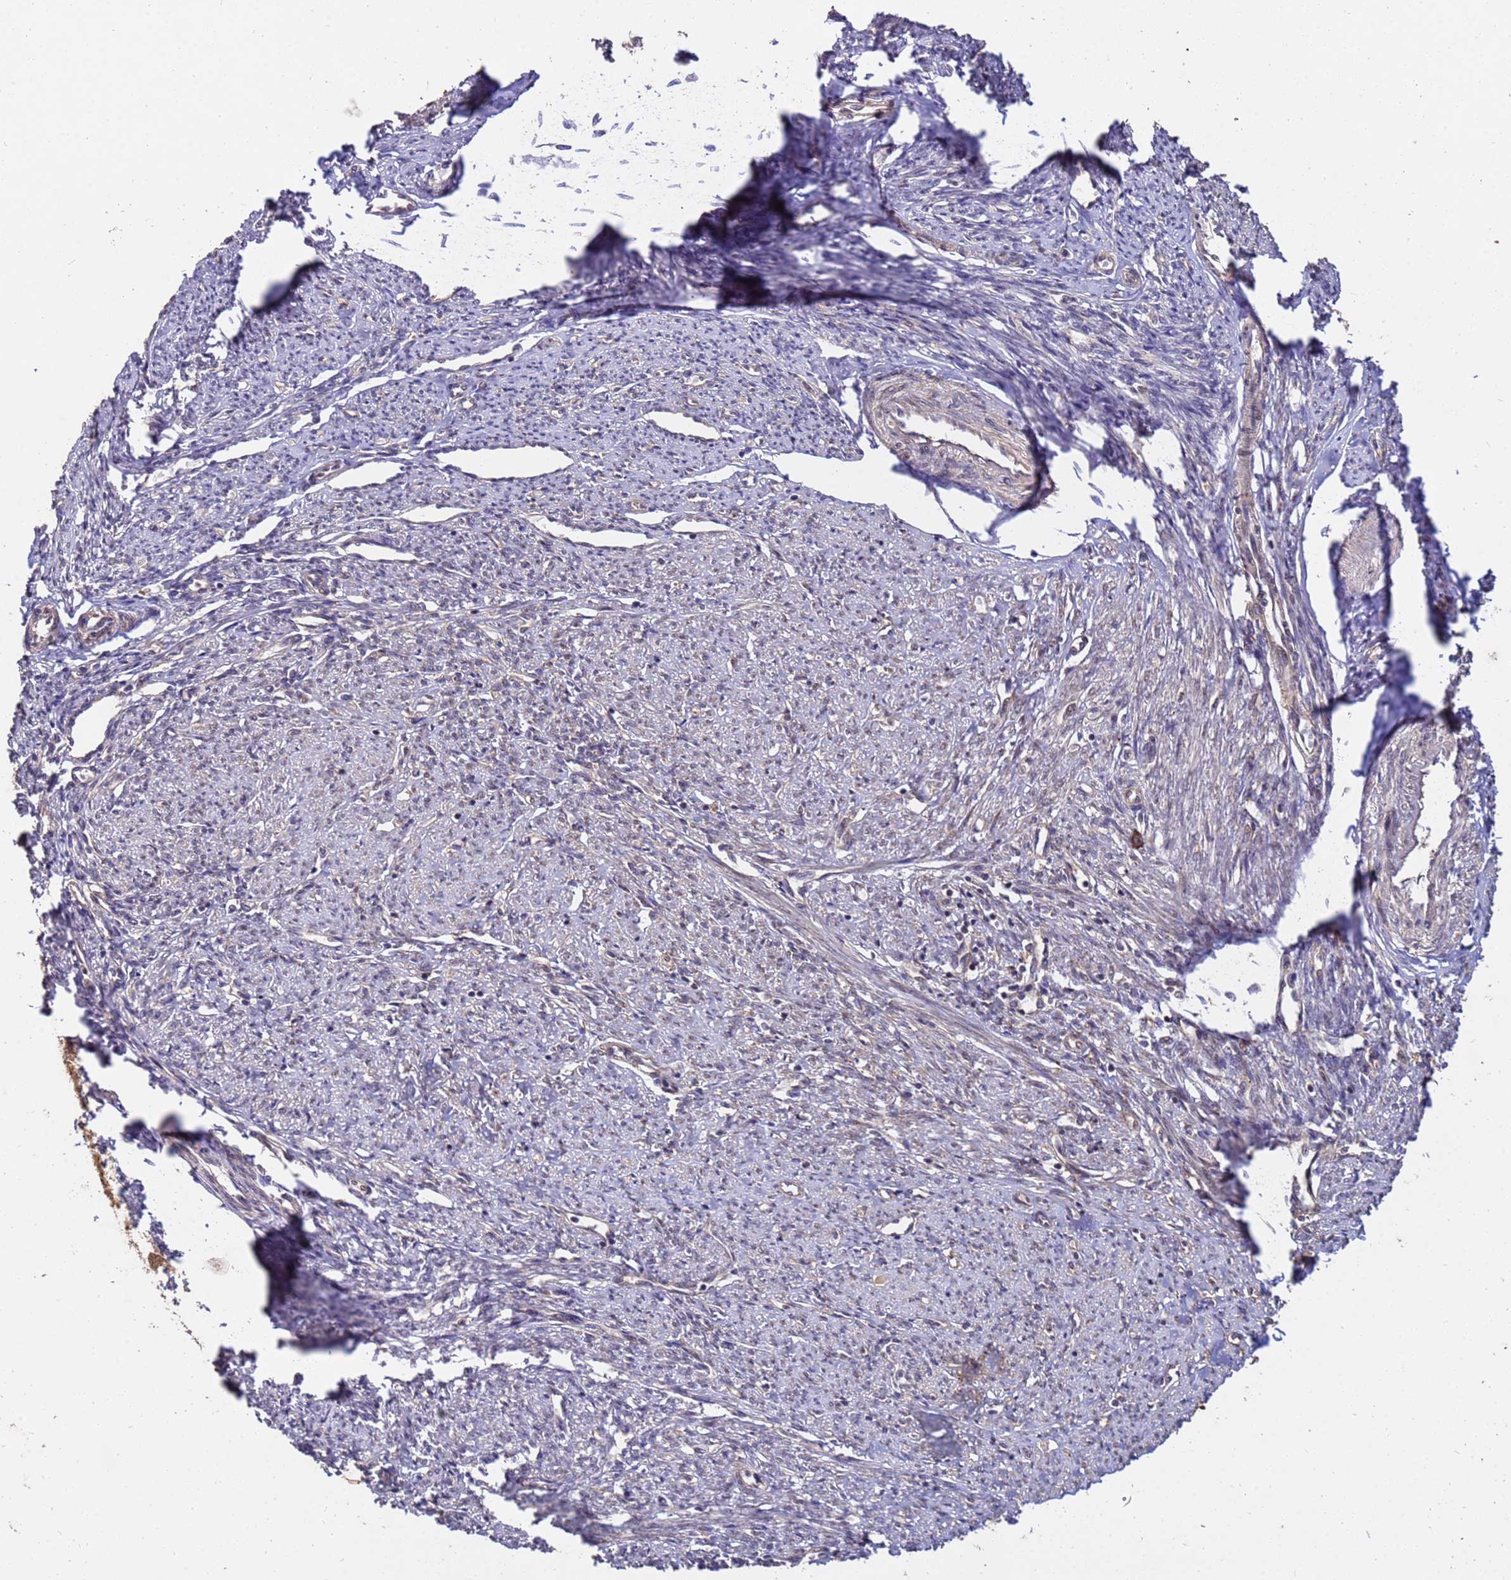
{"staining": {"intensity": "moderate", "quantity": "<25%", "location": "cytoplasmic/membranous,nuclear"}, "tissue": "smooth muscle", "cell_type": "Smooth muscle cells", "image_type": "normal", "snomed": [{"axis": "morphology", "description": "Normal tissue, NOS"}, {"axis": "topography", "description": "Smooth muscle"}, {"axis": "topography", "description": "Uterus"}], "caption": "Protein expression analysis of benign smooth muscle demonstrates moderate cytoplasmic/membranous,nuclear staining in approximately <25% of smooth muscle cells.", "gene": "ZNF619", "patient": {"sex": "female", "age": 59}}